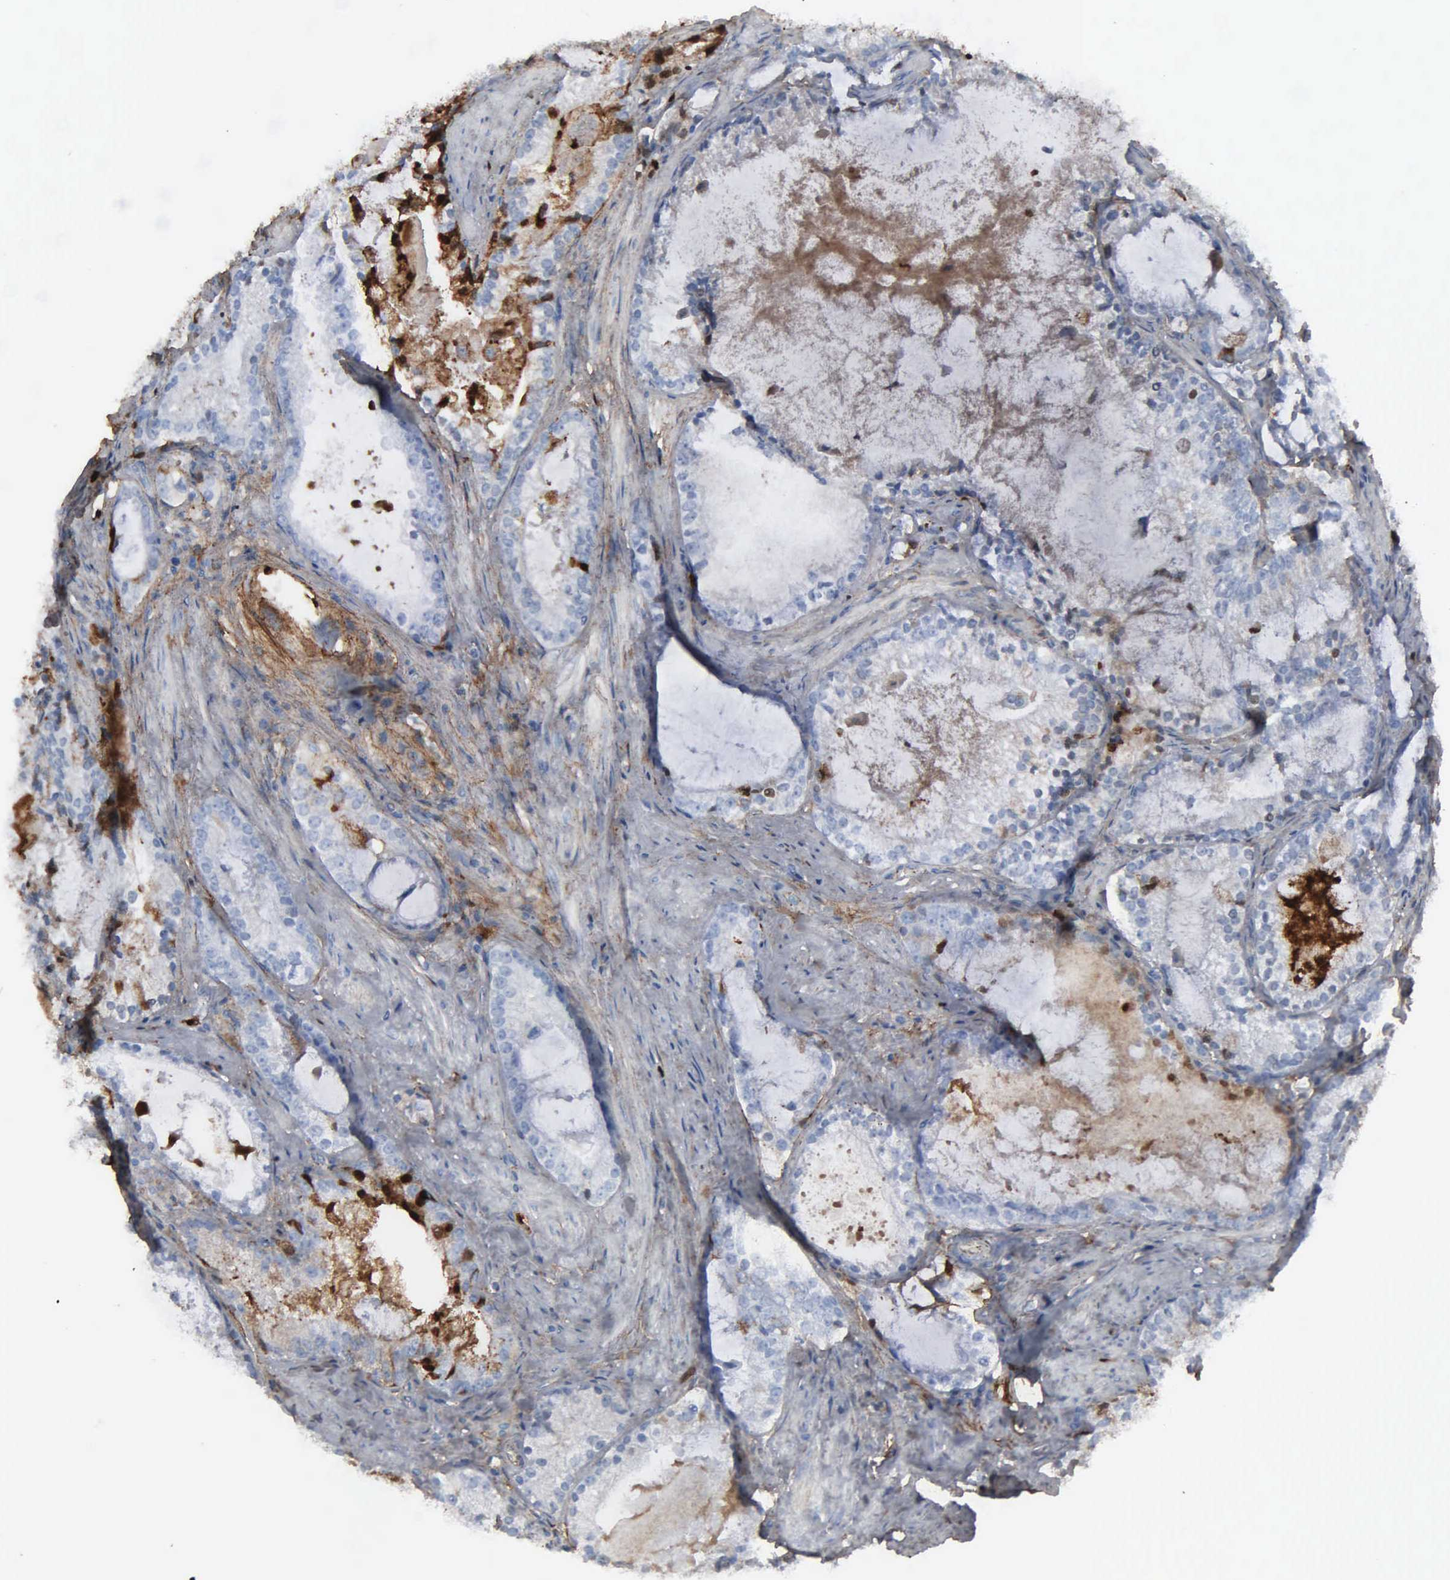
{"staining": {"intensity": "negative", "quantity": "none", "location": "none"}, "tissue": "prostate cancer", "cell_type": "Tumor cells", "image_type": "cancer", "snomed": [{"axis": "morphology", "description": "Adenocarcinoma, High grade"}, {"axis": "topography", "description": "Prostate"}], "caption": "This is an immunohistochemistry image of human prostate cancer. There is no expression in tumor cells.", "gene": "FN1", "patient": {"sex": "male", "age": 63}}